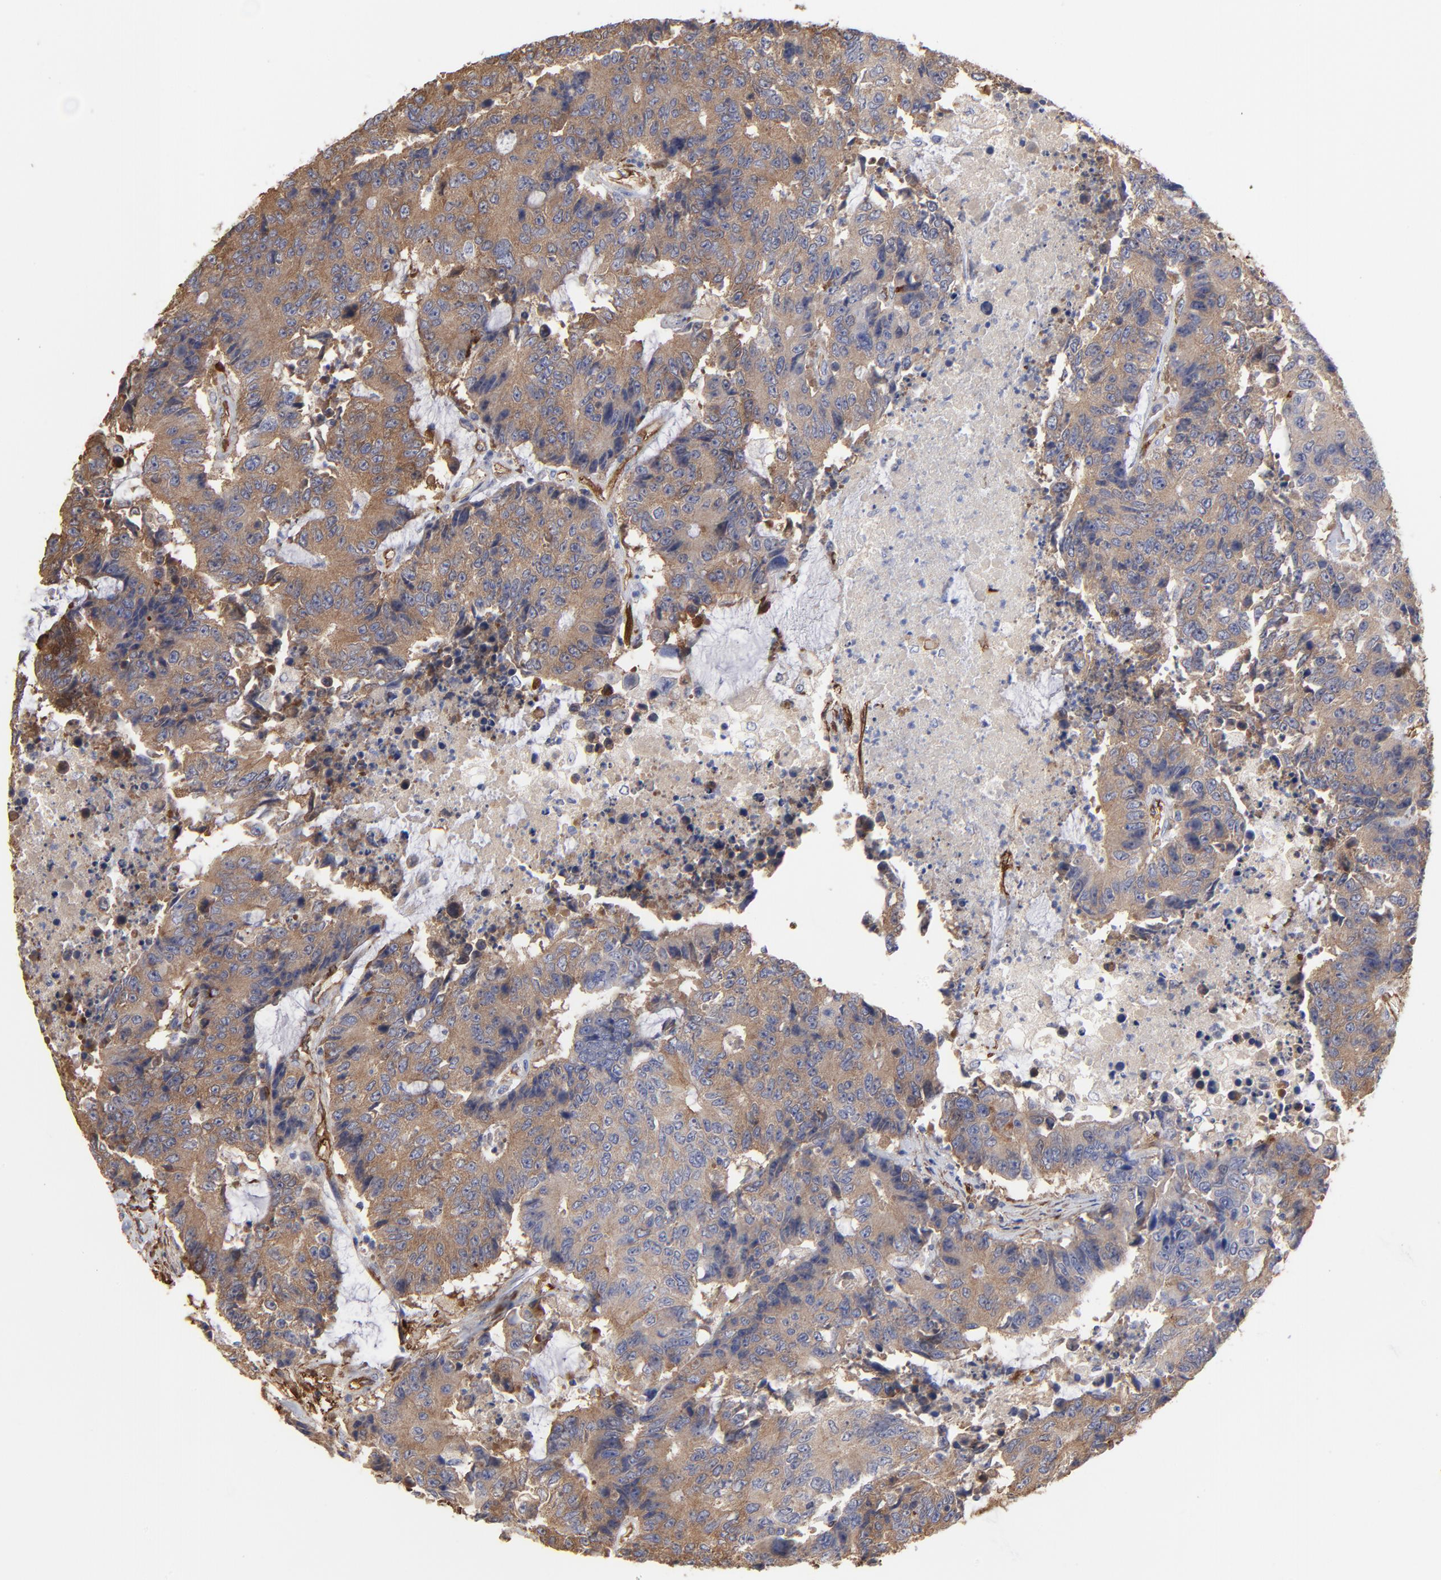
{"staining": {"intensity": "weak", "quantity": ">75%", "location": "cytoplasmic/membranous"}, "tissue": "colorectal cancer", "cell_type": "Tumor cells", "image_type": "cancer", "snomed": [{"axis": "morphology", "description": "Adenocarcinoma, NOS"}, {"axis": "topography", "description": "Colon"}], "caption": "There is low levels of weak cytoplasmic/membranous staining in tumor cells of colorectal cancer (adenocarcinoma), as demonstrated by immunohistochemical staining (brown color).", "gene": "CILP", "patient": {"sex": "female", "age": 86}}